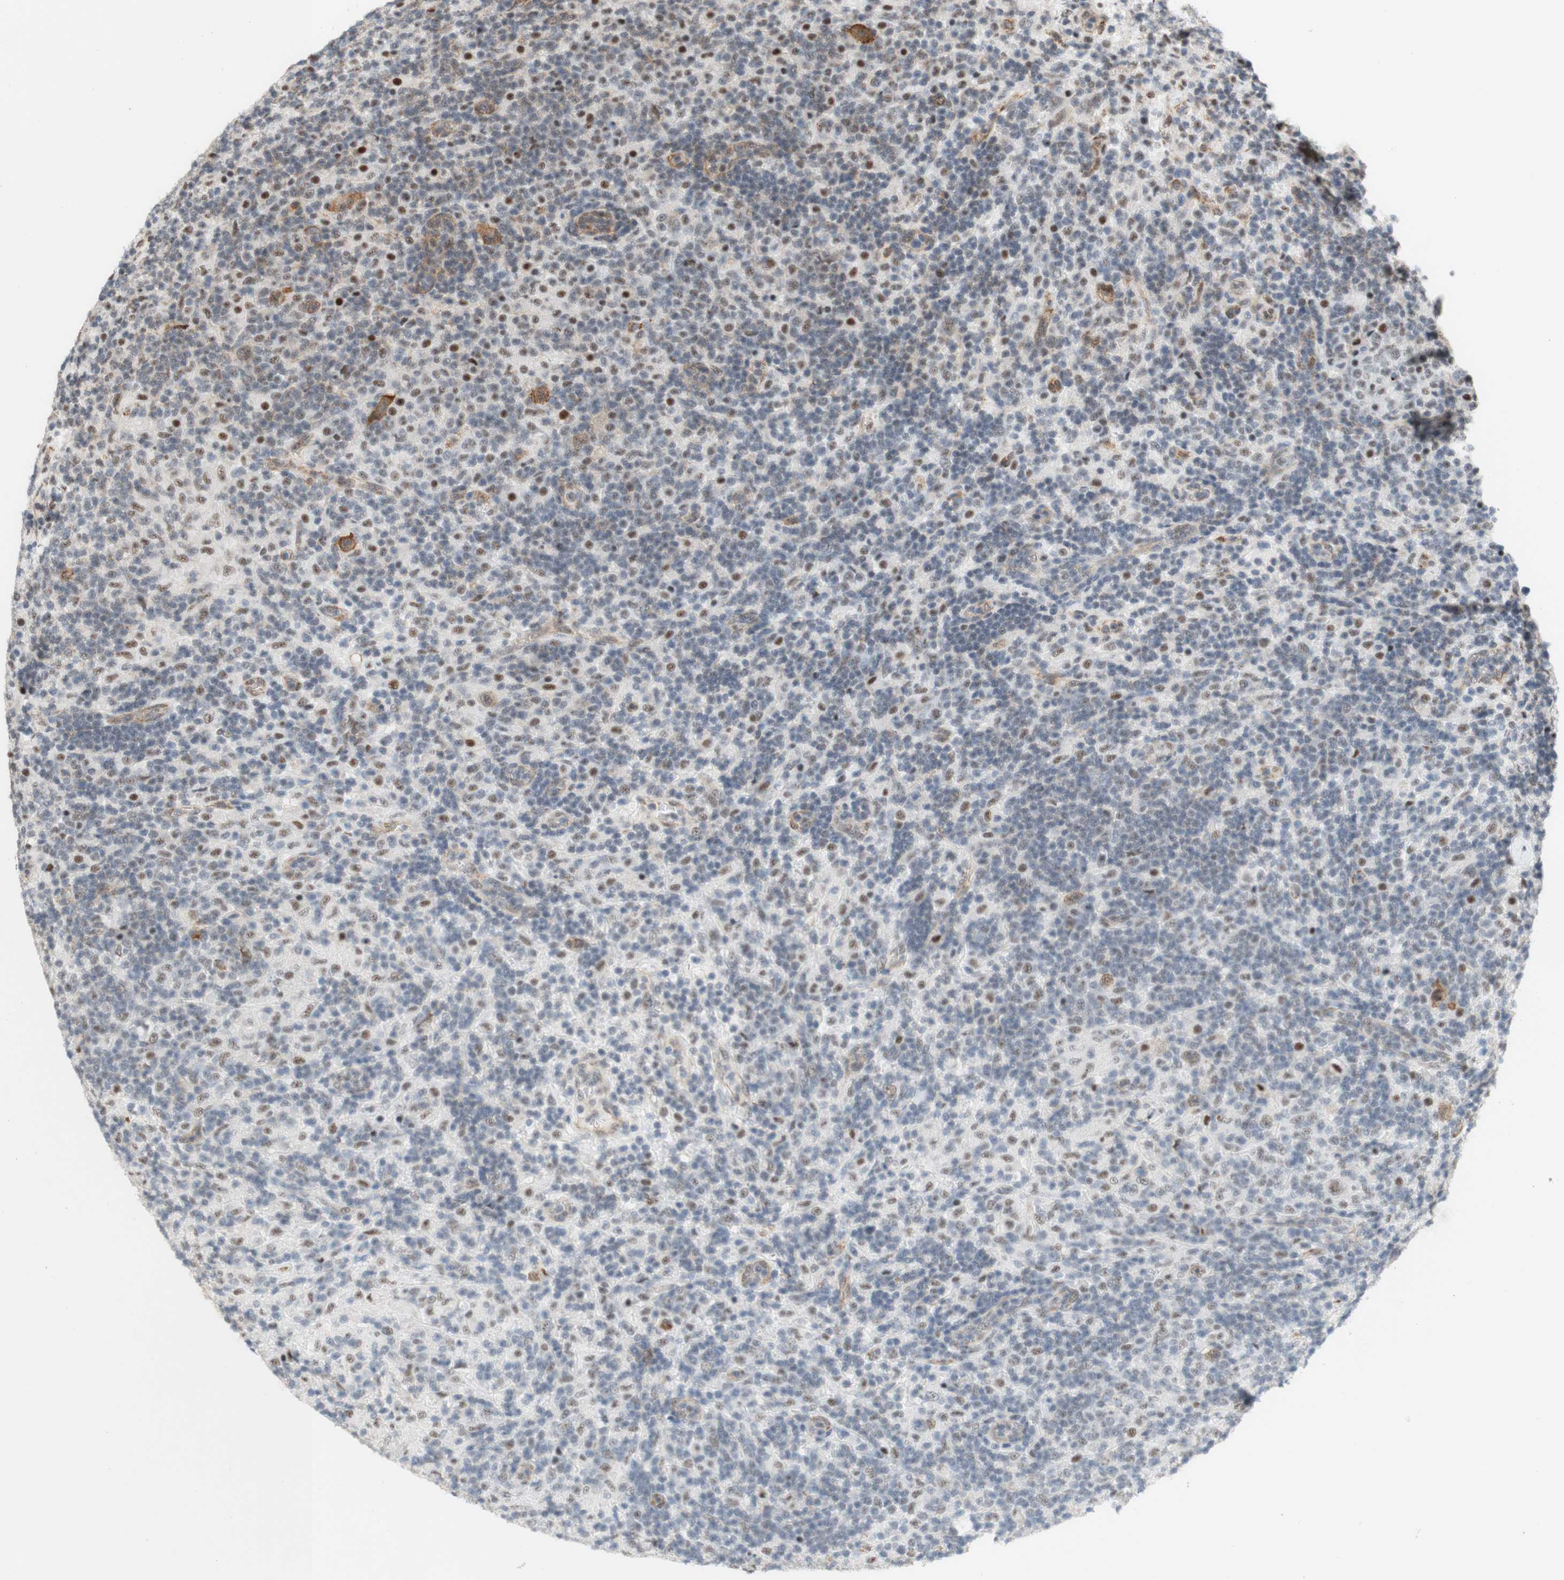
{"staining": {"intensity": "moderate", "quantity": ">75%", "location": "cytoplasmic/membranous"}, "tissue": "lymphoma", "cell_type": "Tumor cells", "image_type": "cancer", "snomed": [{"axis": "morphology", "description": "Hodgkin's disease, NOS"}, {"axis": "topography", "description": "Lymph node"}], "caption": "Protein staining by IHC reveals moderate cytoplasmic/membranous expression in approximately >75% of tumor cells in lymphoma.", "gene": "SAP18", "patient": {"sex": "male", "age": 70}}